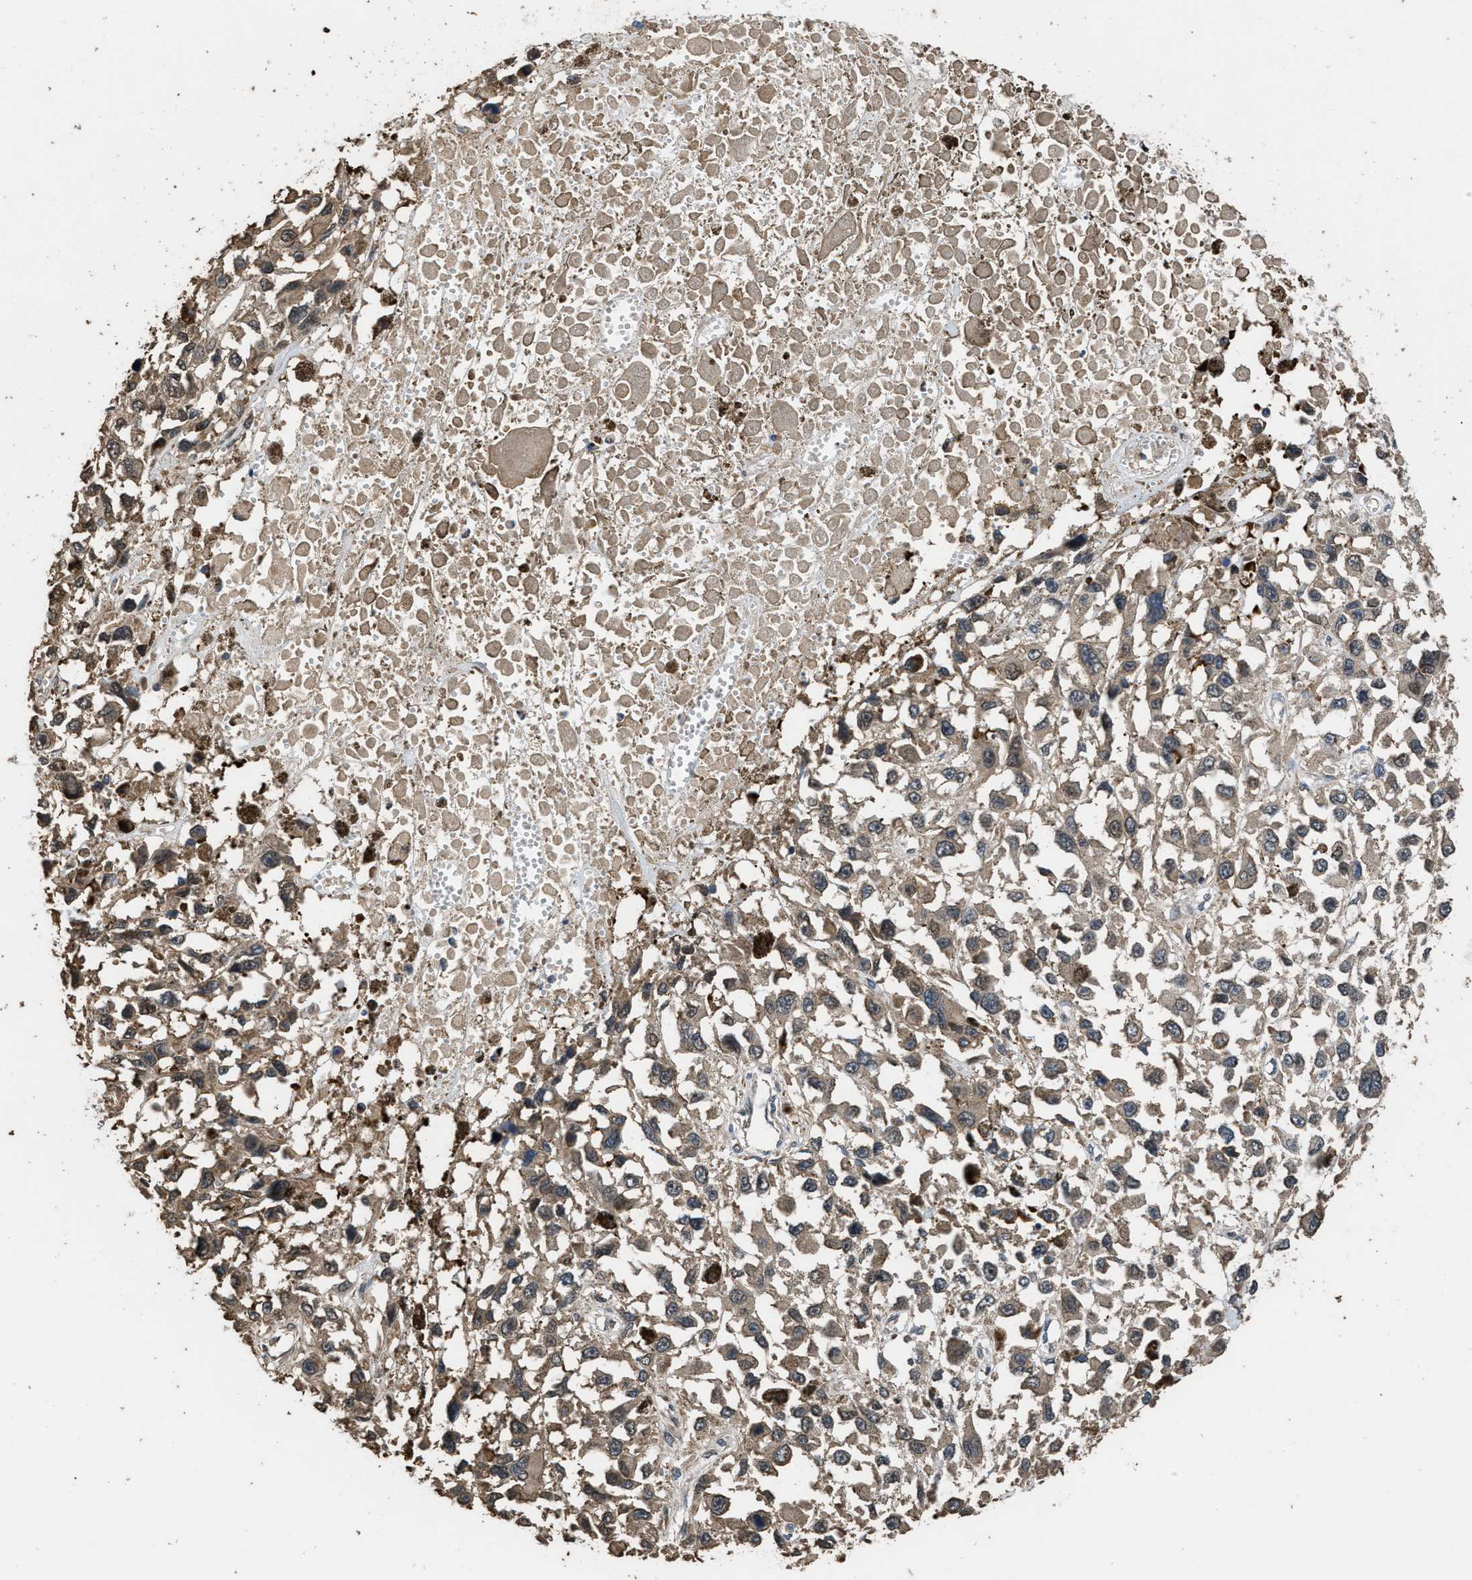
{"staining": {"intensity": "weak", "quantity": ">75%", "location": "cytoplasmic/membranous"}, "tissue": "melanoma", "cell_type": "Tumor cells", "image_type": "cancer", "snomed": [{"axis": "morphology", "description": "Malignant melanoma, Metastatic site"}, {"axis": "topography", "description": "Lymph node"}], "caption": "Immunohistochemical staining of malignant melanoma (metastatic site) displays low levels of weak cytoplasmic/membranous expression in about >75% of tumor cells.", "gene": "CTBS", "patient": {"sex": "male", "age": 59}}